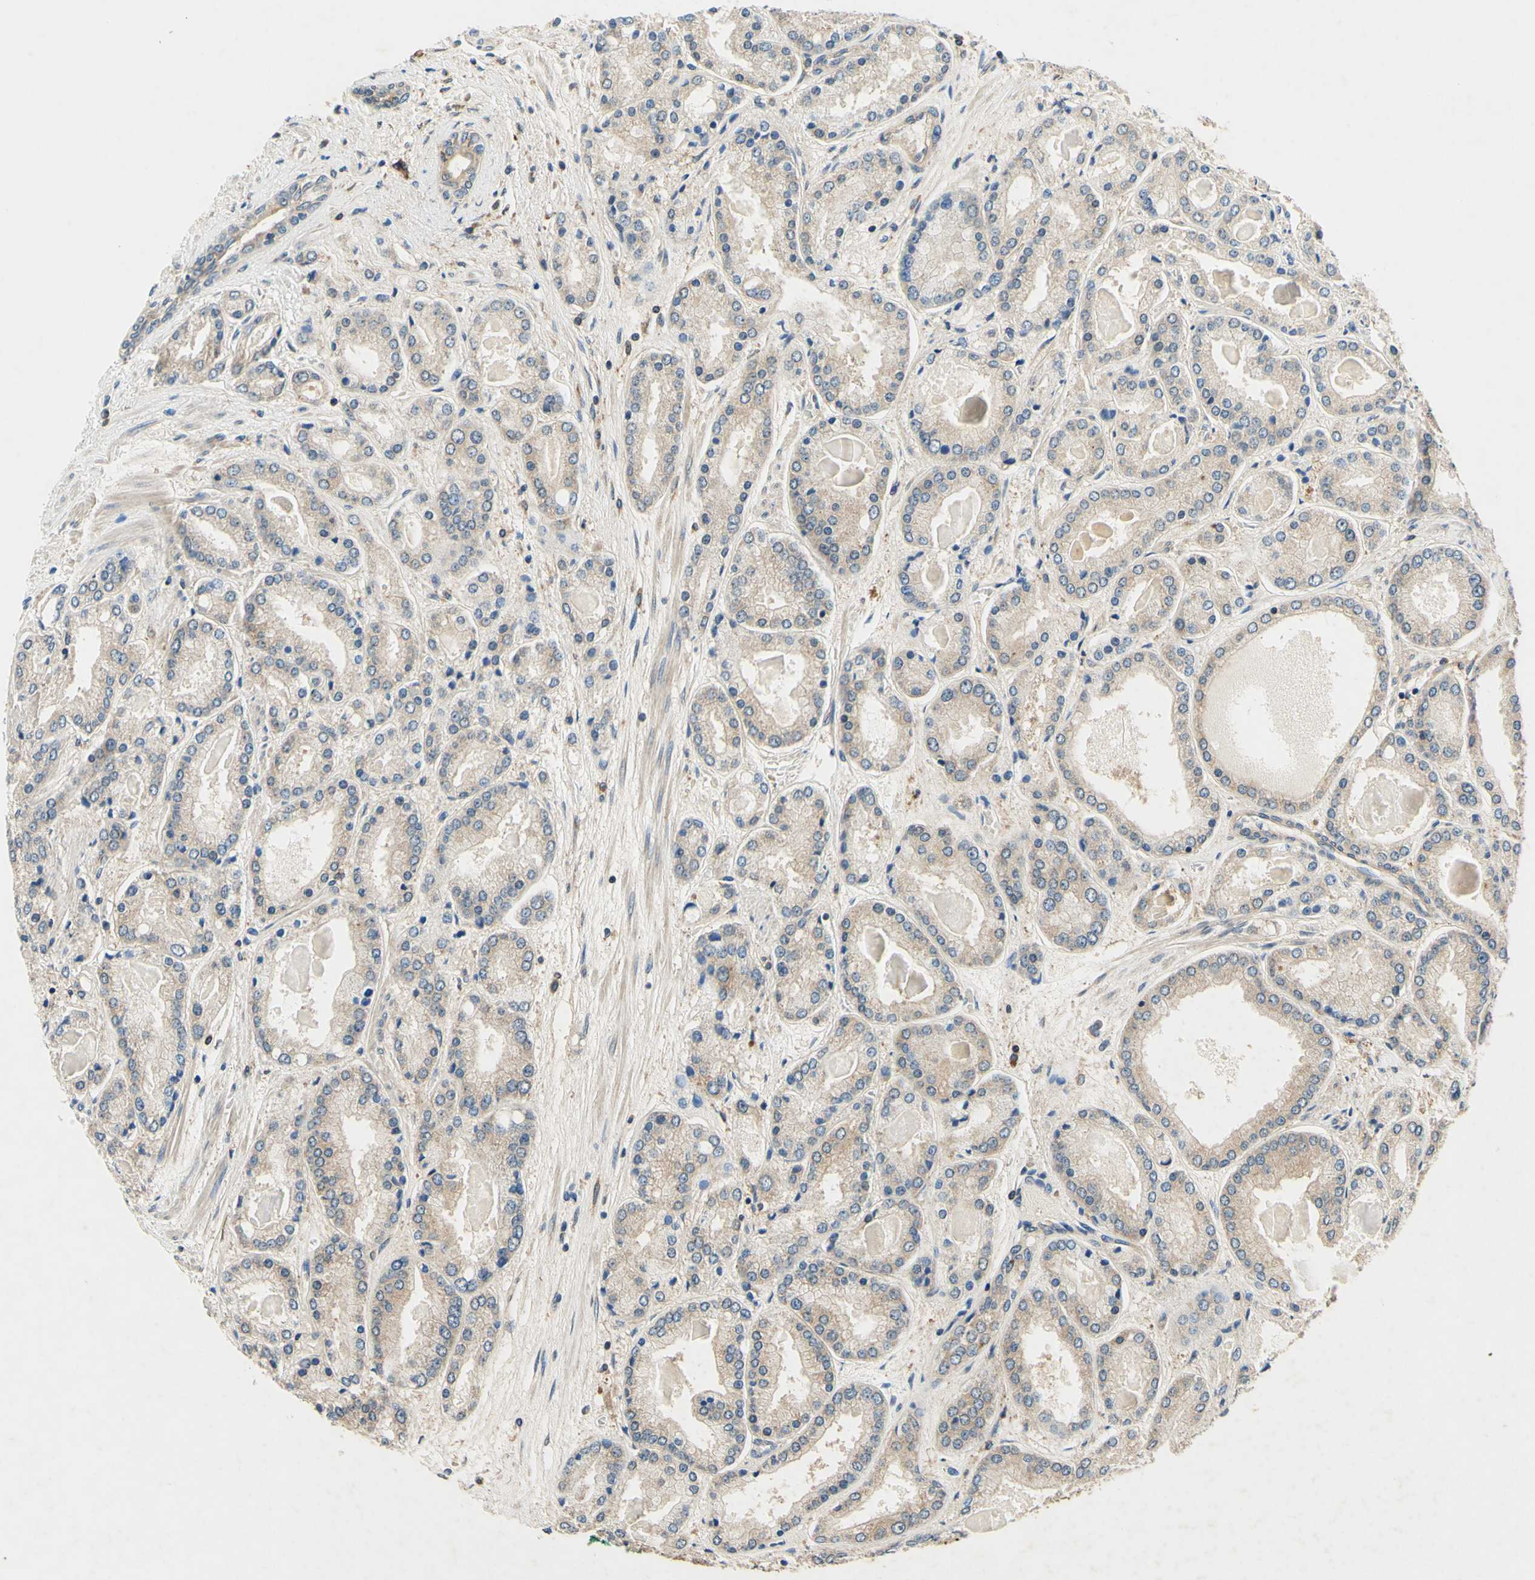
{"staining": {"intensity": "weak", "quantity": "25%-75%", "location": "cytoplasmic/membranous"}, "tissue": "prostate cancer", "cell_type": "Tumor cells", "image_type": "cancer", "snomed": [{"axis": "morphology", "description": "Adenocarcinoma, High grade"}, {"axis": "topography", "description": "Prostate"}], "caption": "Brown immunohistochemical staining in high-grade adenocarcinoma (prostate) shows weak cytoplasmic/membranous expression in approximately 25%-75% of tumor cells.", "gene": "PLA2G4A", "patient": {"sex": "male", "age": 59}}